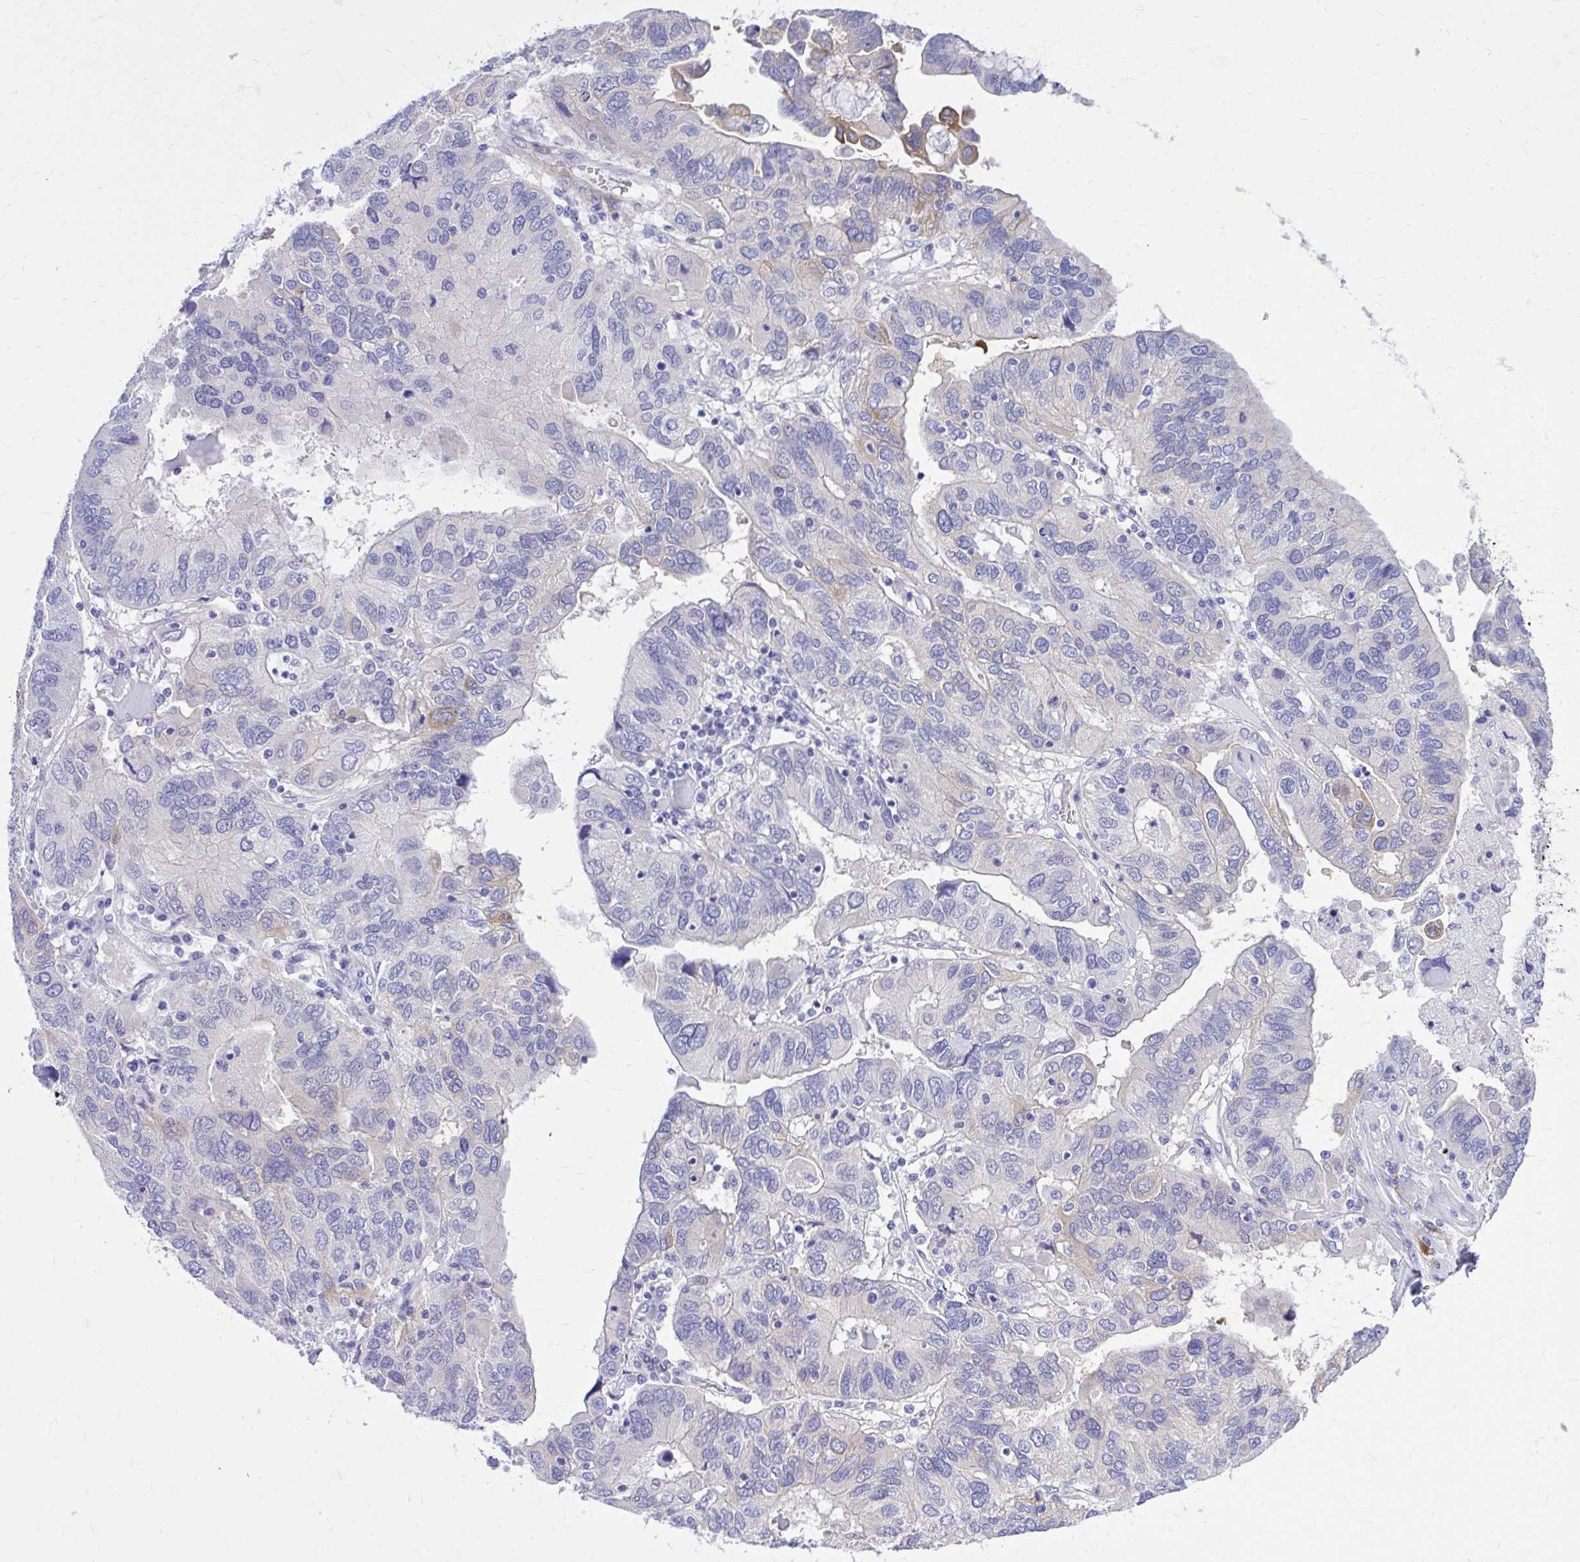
{"staining": {"intensity": "weak", "quantity": "<25%", "location": "cytoplasmic/membranous"}, "tissue": "ovarian cancer", "cell_type": "Tumor cells", "image_type": "cancer", "snomed": [{"axis": "morphology", "description": "Cystadenocarcinoma, serous, NOS"}, {"axis": "topography", "description": "Ovary"}], "caption": "A histopathology image of human ovarian cancer (serous cystadenocarcinoma) is negative for staining in tumor cells.", "gene": "EPB41L1", "patient": {"sex": "female", "age": 79}}